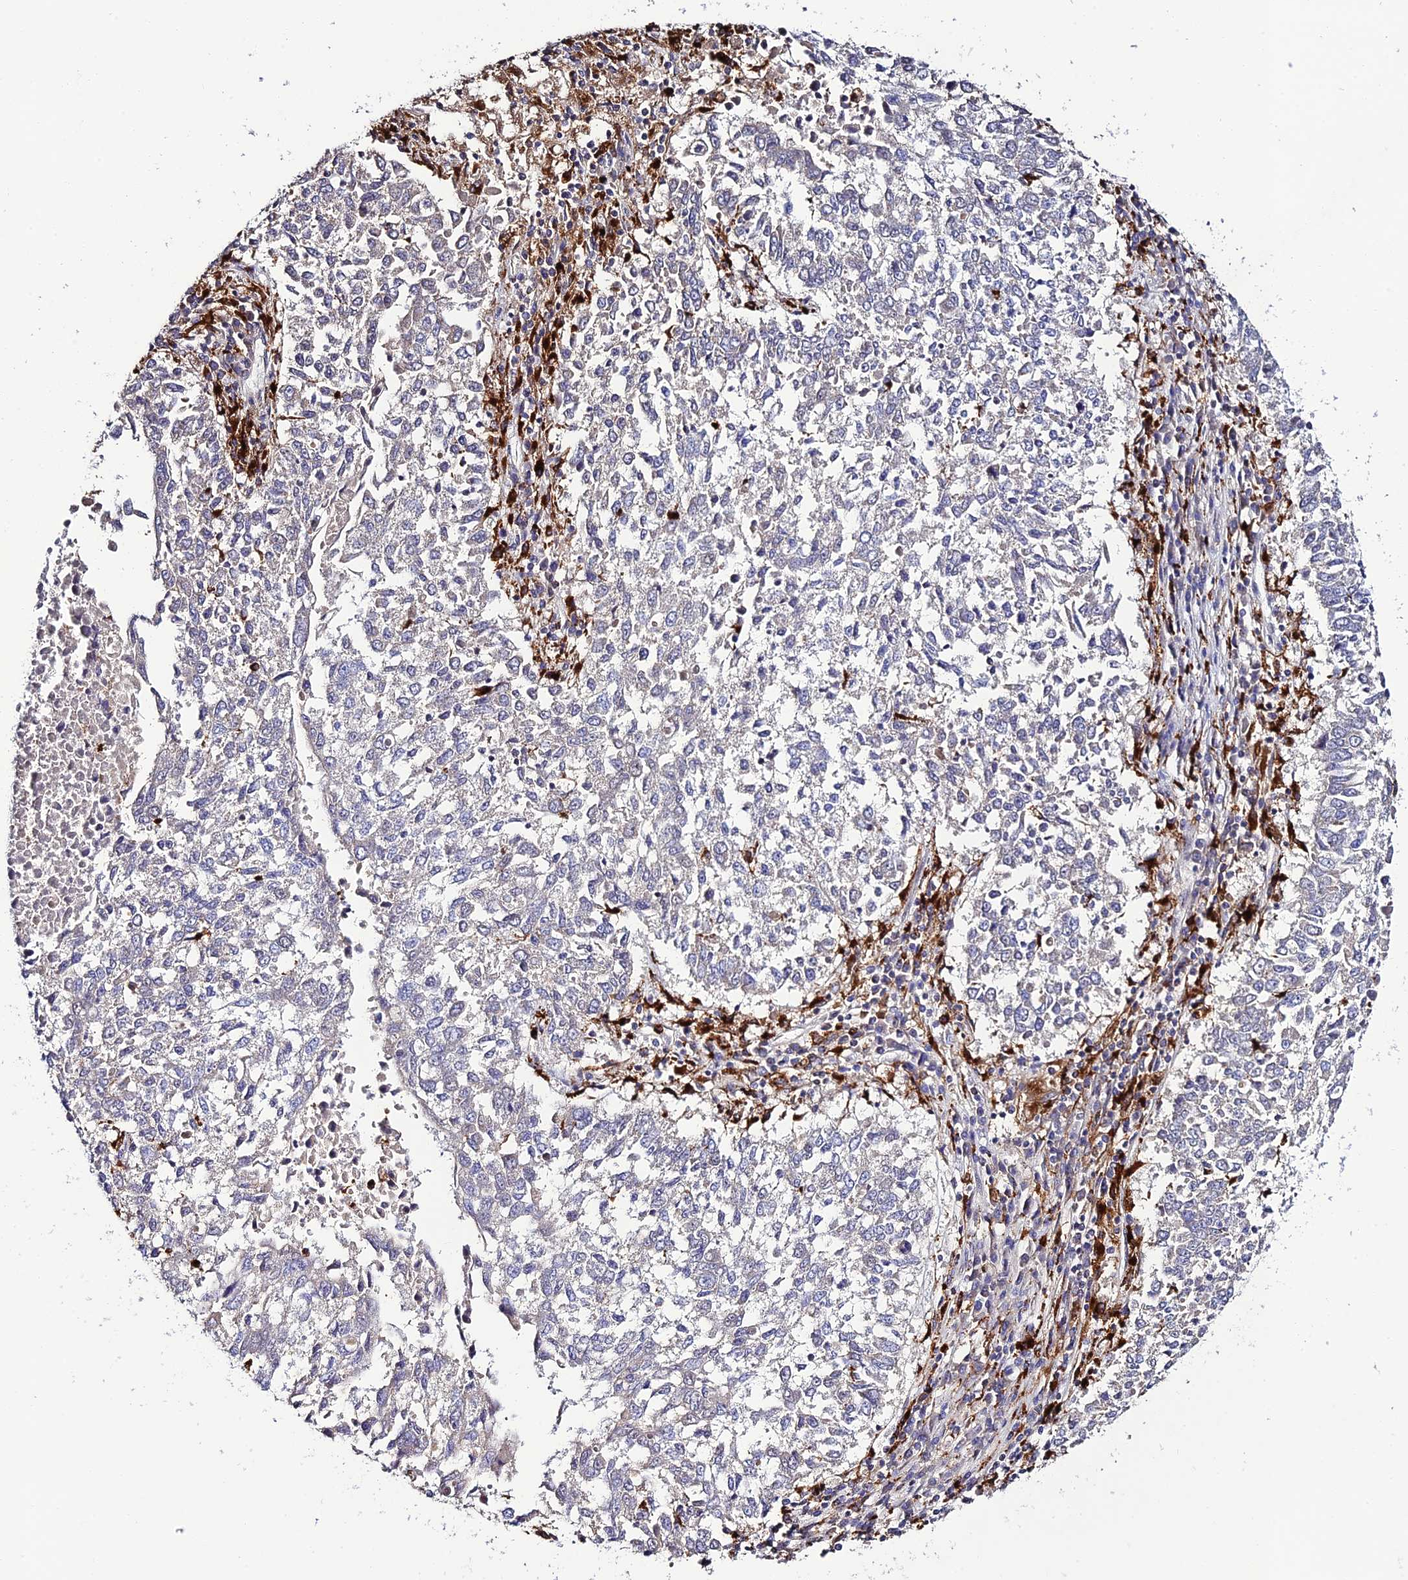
{"staining": {"intensity": "negative", "quantity": "none", "location": "none"}, "tissue": "lung cancer", "cell_type": "Tumor cells", "image_type": "cancer", "snomed": [{"axis": "morphology", "description": "Squamous cell carcinoma, NOS"}, {"axis": "topography", "description": "Lung"}], "caption": "This is an immunohistochemistry micrograph of human lung squamous cell carcinoma. There is no staining in tumor cells.", "gene": "HIC1", "patient": {"sex": "male", "age": 73}}